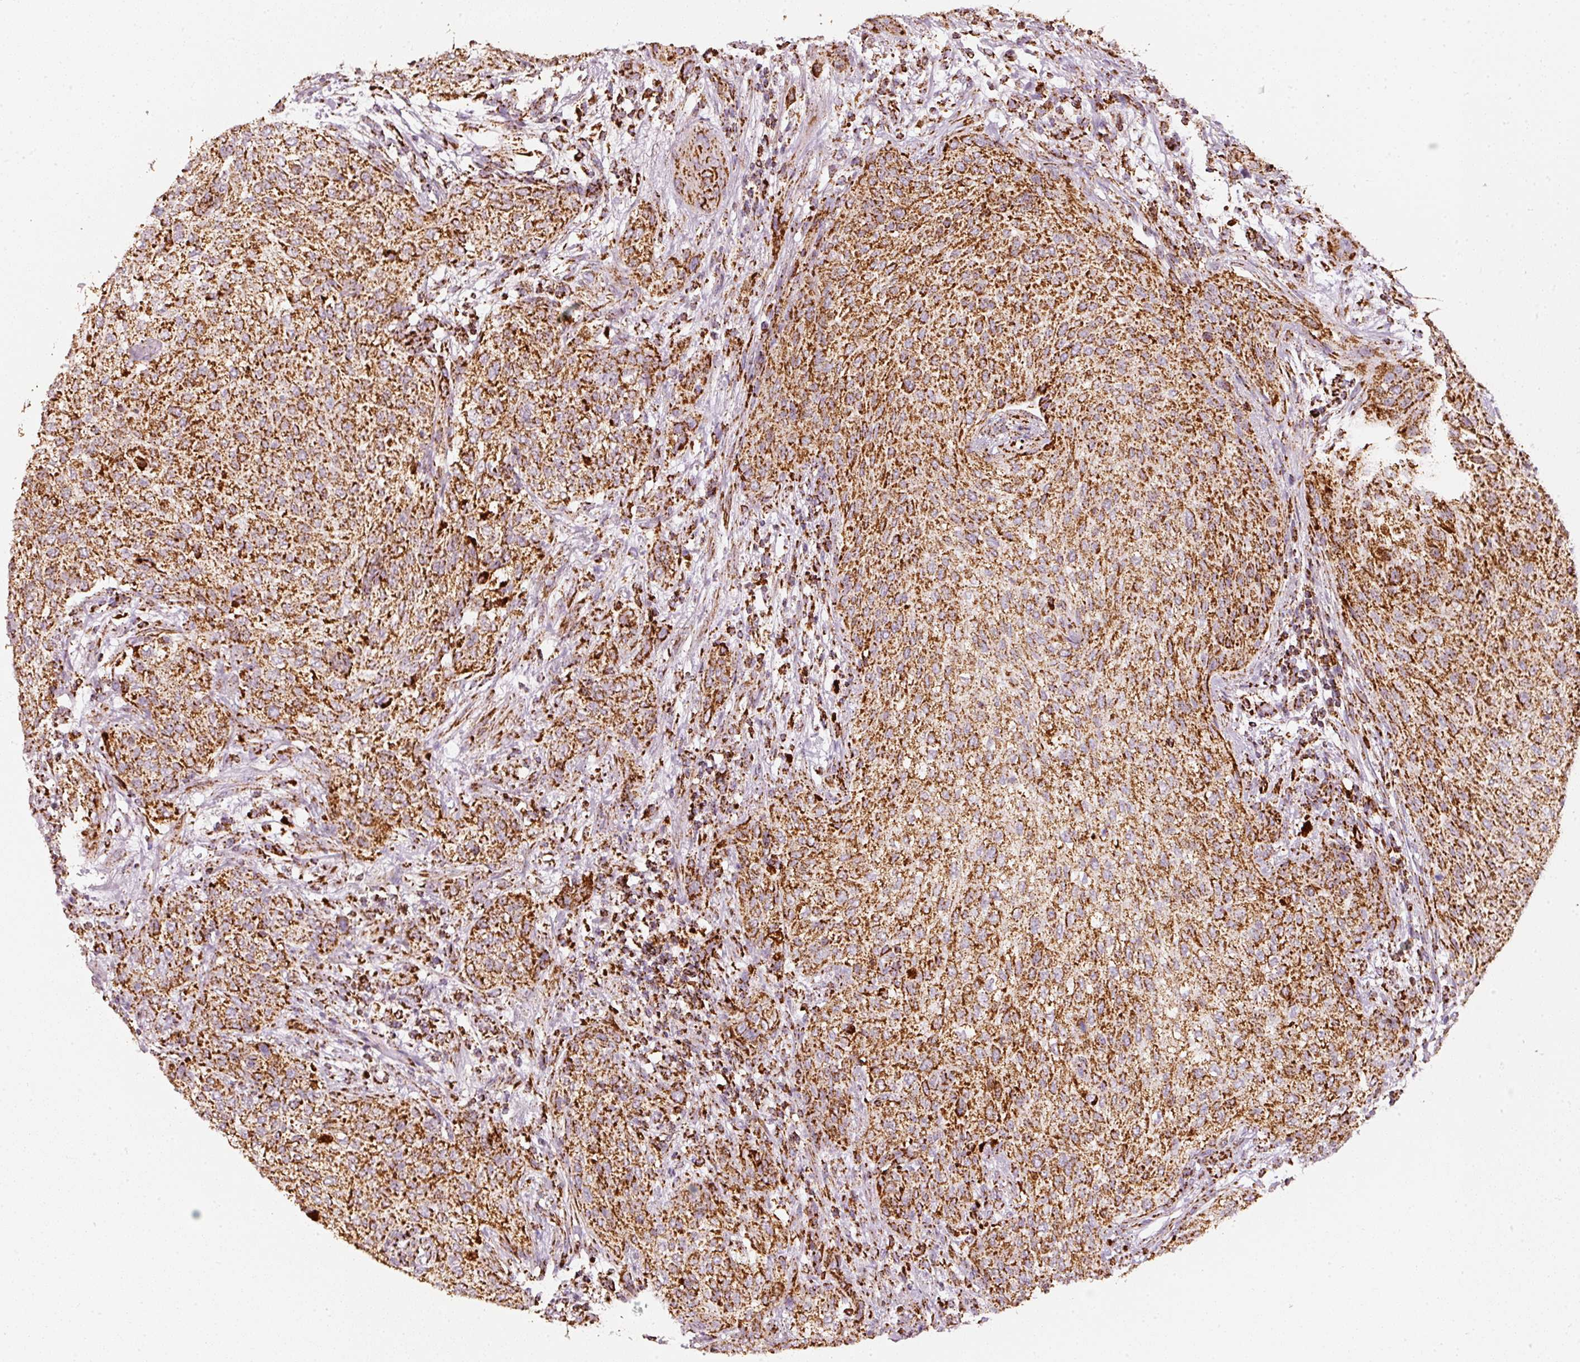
{"staining": {"intensity": "strong", "quantity": ">75%", "location": "cytoplasmic/membranous"}, "tissue": "urothelial cancer", "cell_type": "Tumor cells", "image_type": "cancer", "snomed": [{"axis": "morphology", "description": "Urothelial carcinoma, High grade"}, {"axis": "topography", "description": "Urinary bladder"}], "caption": "A brown stain labels strong cytoplasmic/membranous positivity of a protein in urothelial cancer tumor cells.", "gene": "UQCRC1", "patient": {"sex": "male", "age": 35}}